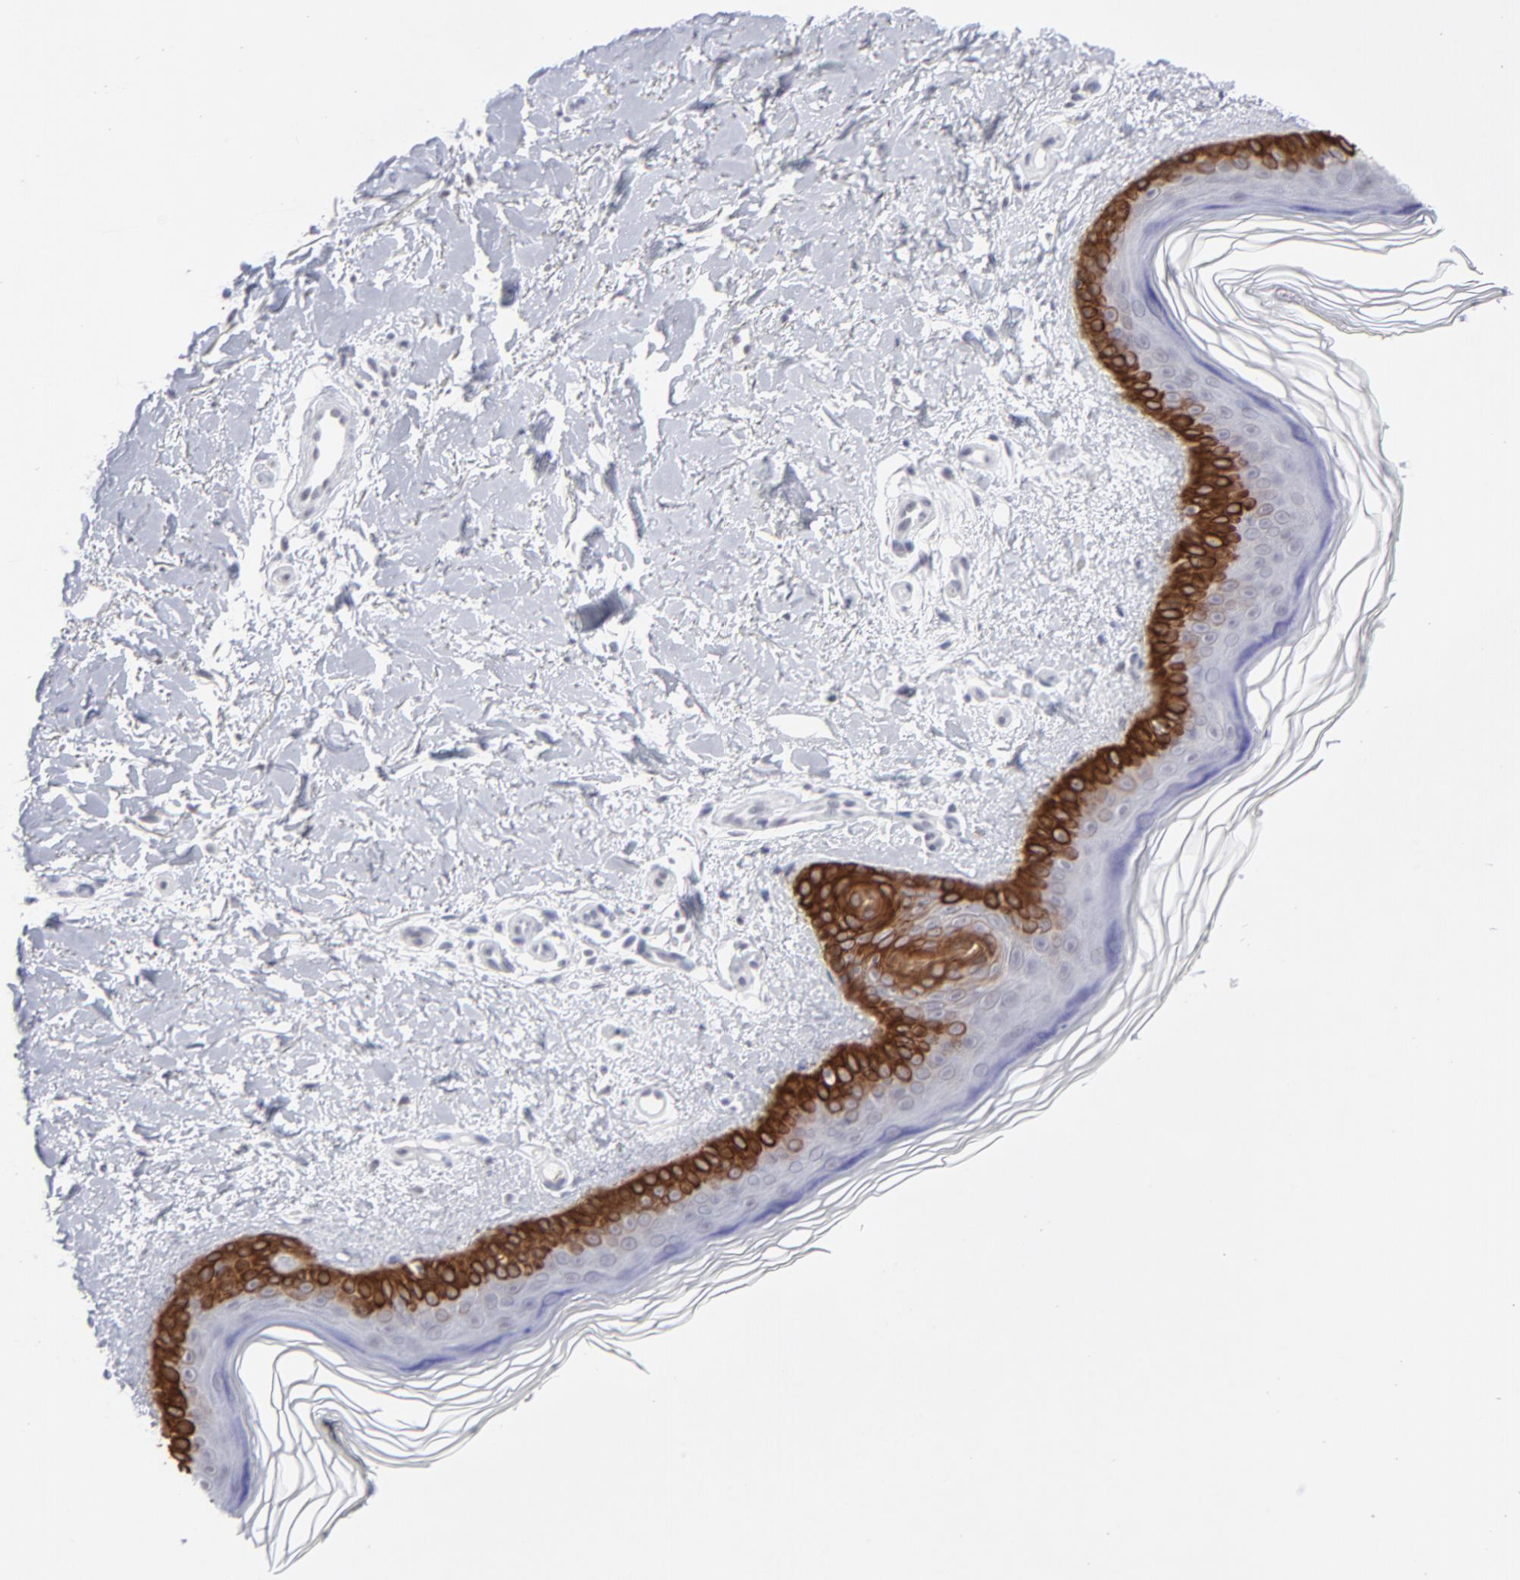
{"staining": {"intensity": "negative", "quantity": "none", "location": "none"}, "tissue": "skin", "cell_type": "Fibroblasts", "image_type": "normal", "snomed": [{"axis": "morphology", "description": "Normal tissue, NOS"}, {"axis": "topography", "description": "Skin"}], "caption": "A high-resolution histopathology image shows immunohistochemistry staining of unremarkable skin, which demonstrates no significant positivity in fibroblasts. (Stains: DAB IHC with hematoxylin counter stain, Microscopy: brightfield microscopy at high magnification).", "gene": "CCR2", "patient": {"sex": "female", "age": 19}}